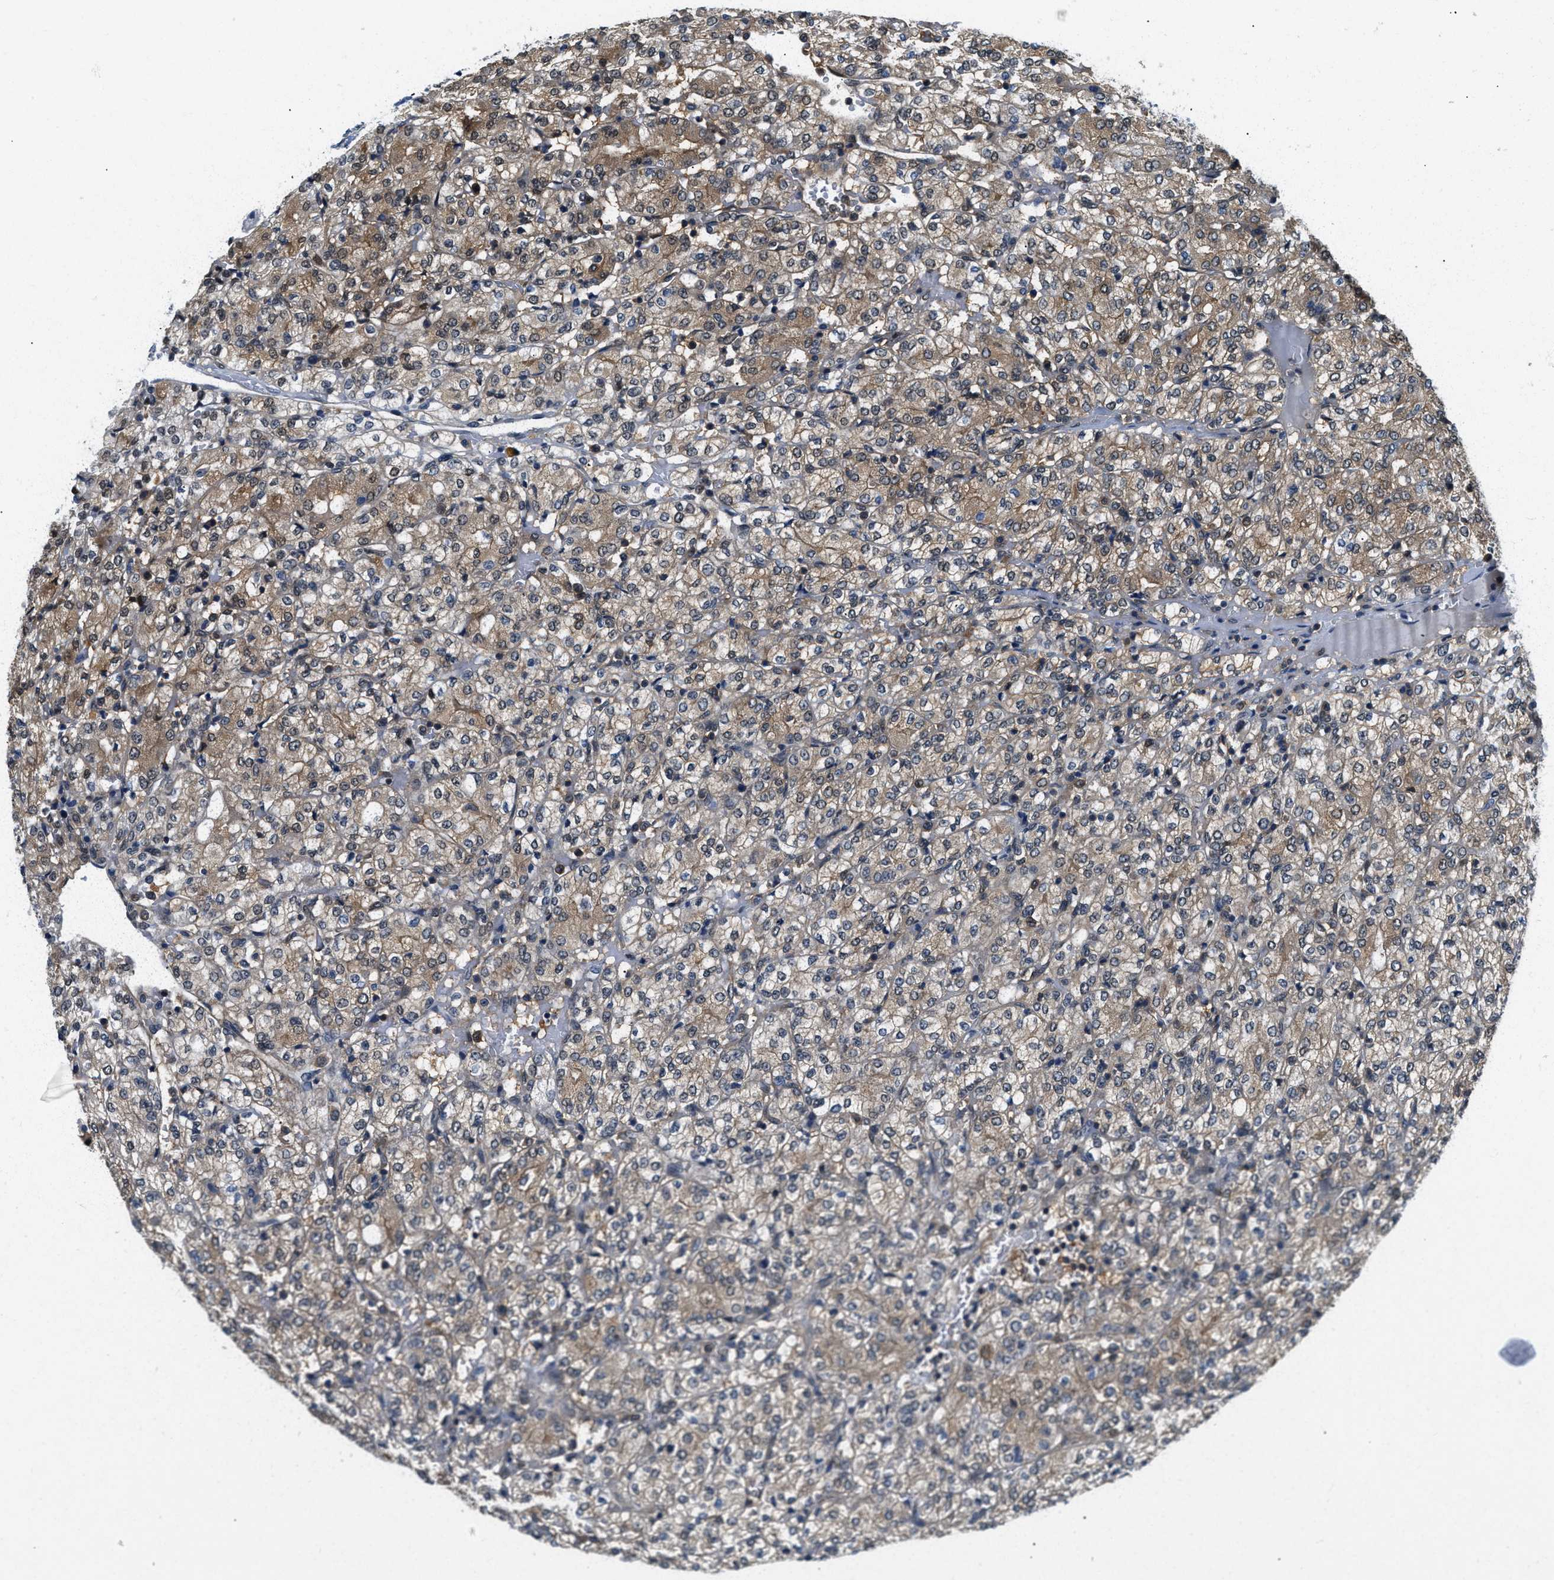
{"staining": {"intensity": "moderate", "quantity": ">75%", "location": "cytoplasmic/membranous"}, "tissue": "renal cancer", "cell_type": "Tumor cells", "image_type": "cancer", "snomed": [{"axis": "morphology", "description": "Adenocarcinoma, NOS"}, {"axis": "topography", "description": "Kidney"}], "caption": "A brown stain highlights moderate cytoplasmic/membranous expression of a protein in renal cancer (adenocarcinoma) tumor cells.", "gene": "EIF4EBP2", "patient": {"sex": "male", "age": 77}}